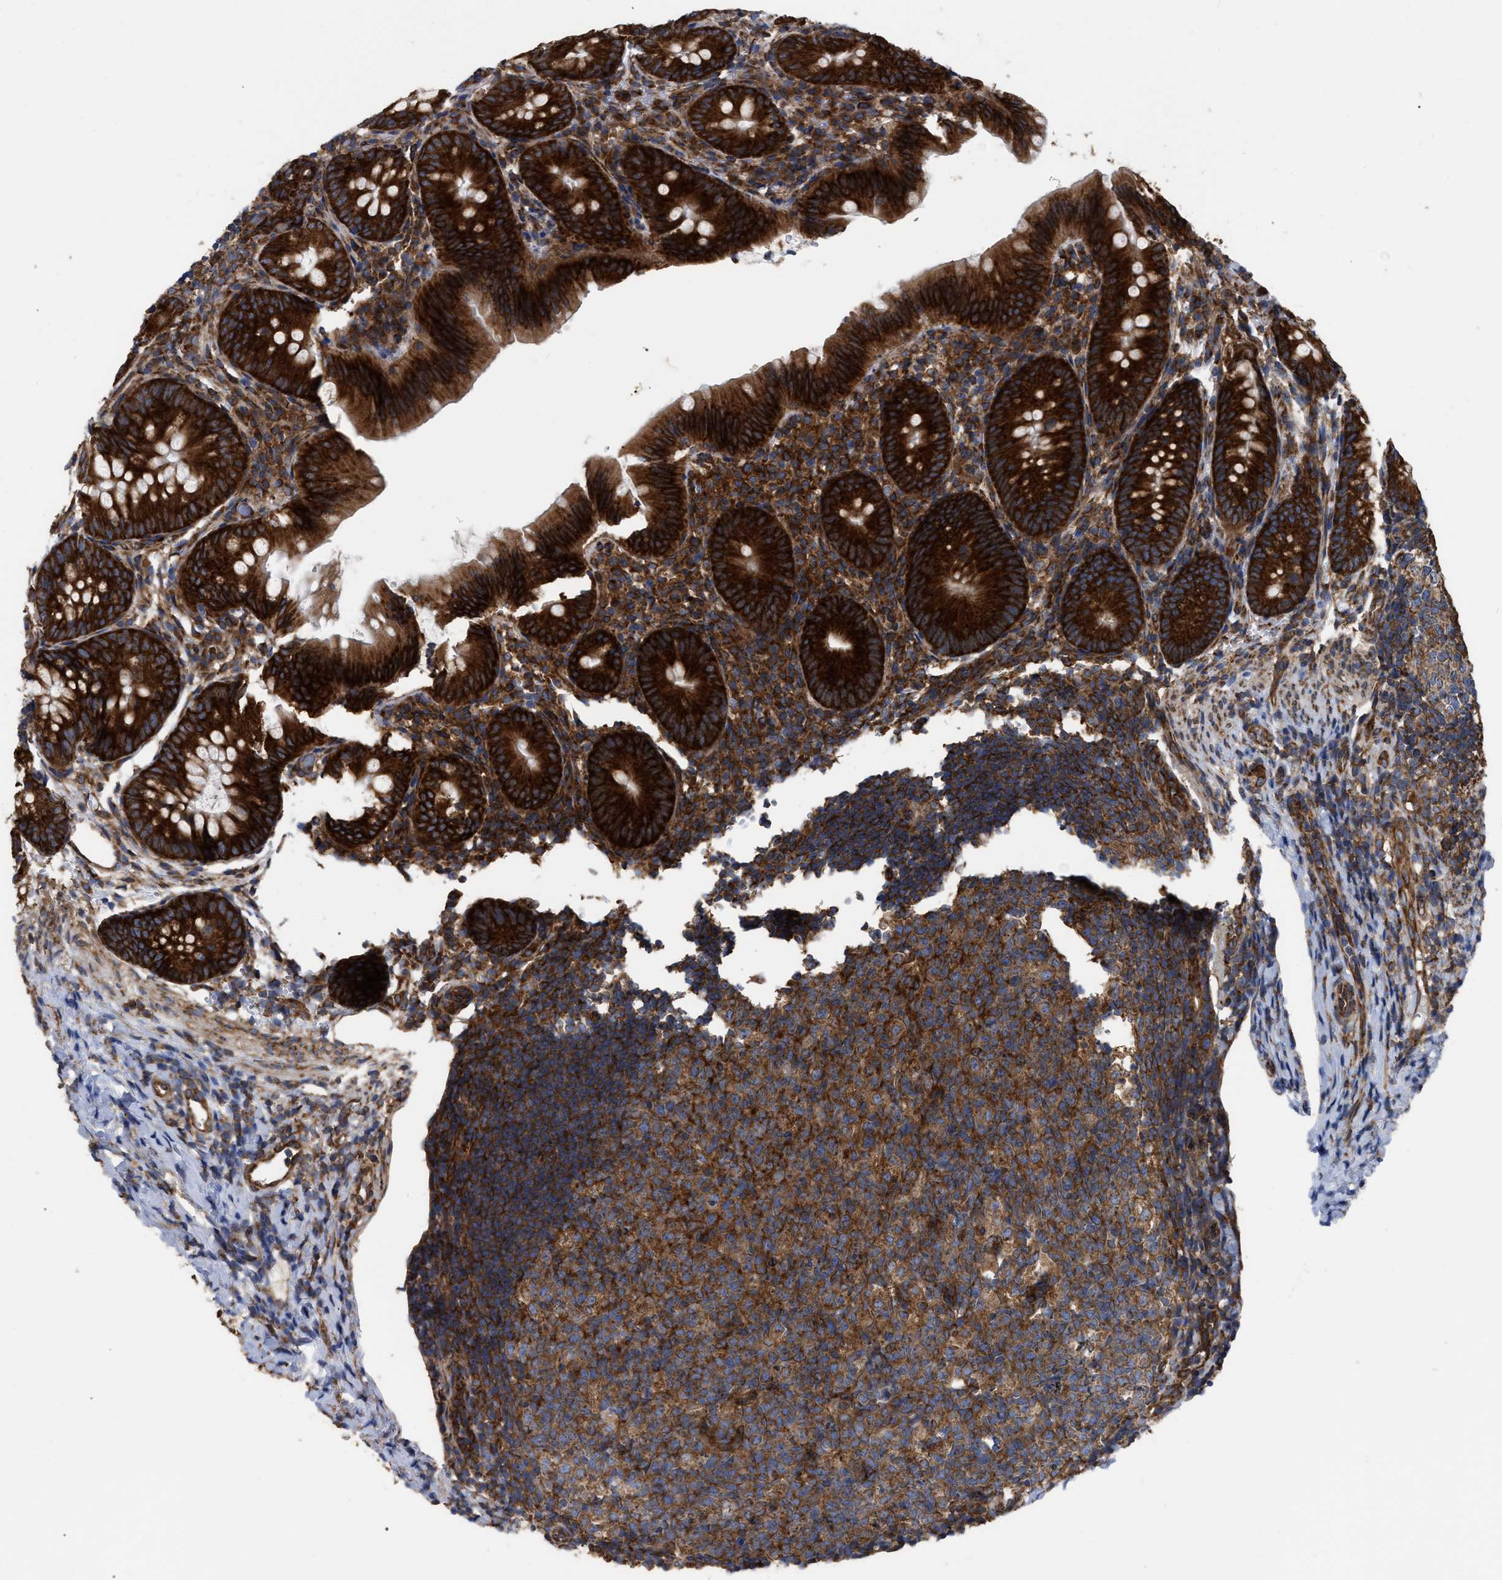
{"staining": {"intensity": "strong", "quantity": ">75%", "location": "cytoplasmic/membranous"}, "tissue": "appendix", "cell_type": "Glandular cells", "image_type": "normal", "snomed": [{"axis": "morphology", "description": "Normal tissue, NOS"}, {"axis": "topography", "description": "Appendix"}], "caption": "Appendix stained with DAB immunohistochemistry demonstrates high levels of strong cytoplasmic/membranous expression in approximately >75% of glandular cells. (Brightfield microscopy of DAB IHC at high magnification).", "gene": "FAM120A", "patient": {"sex": "male", "age": 1}}